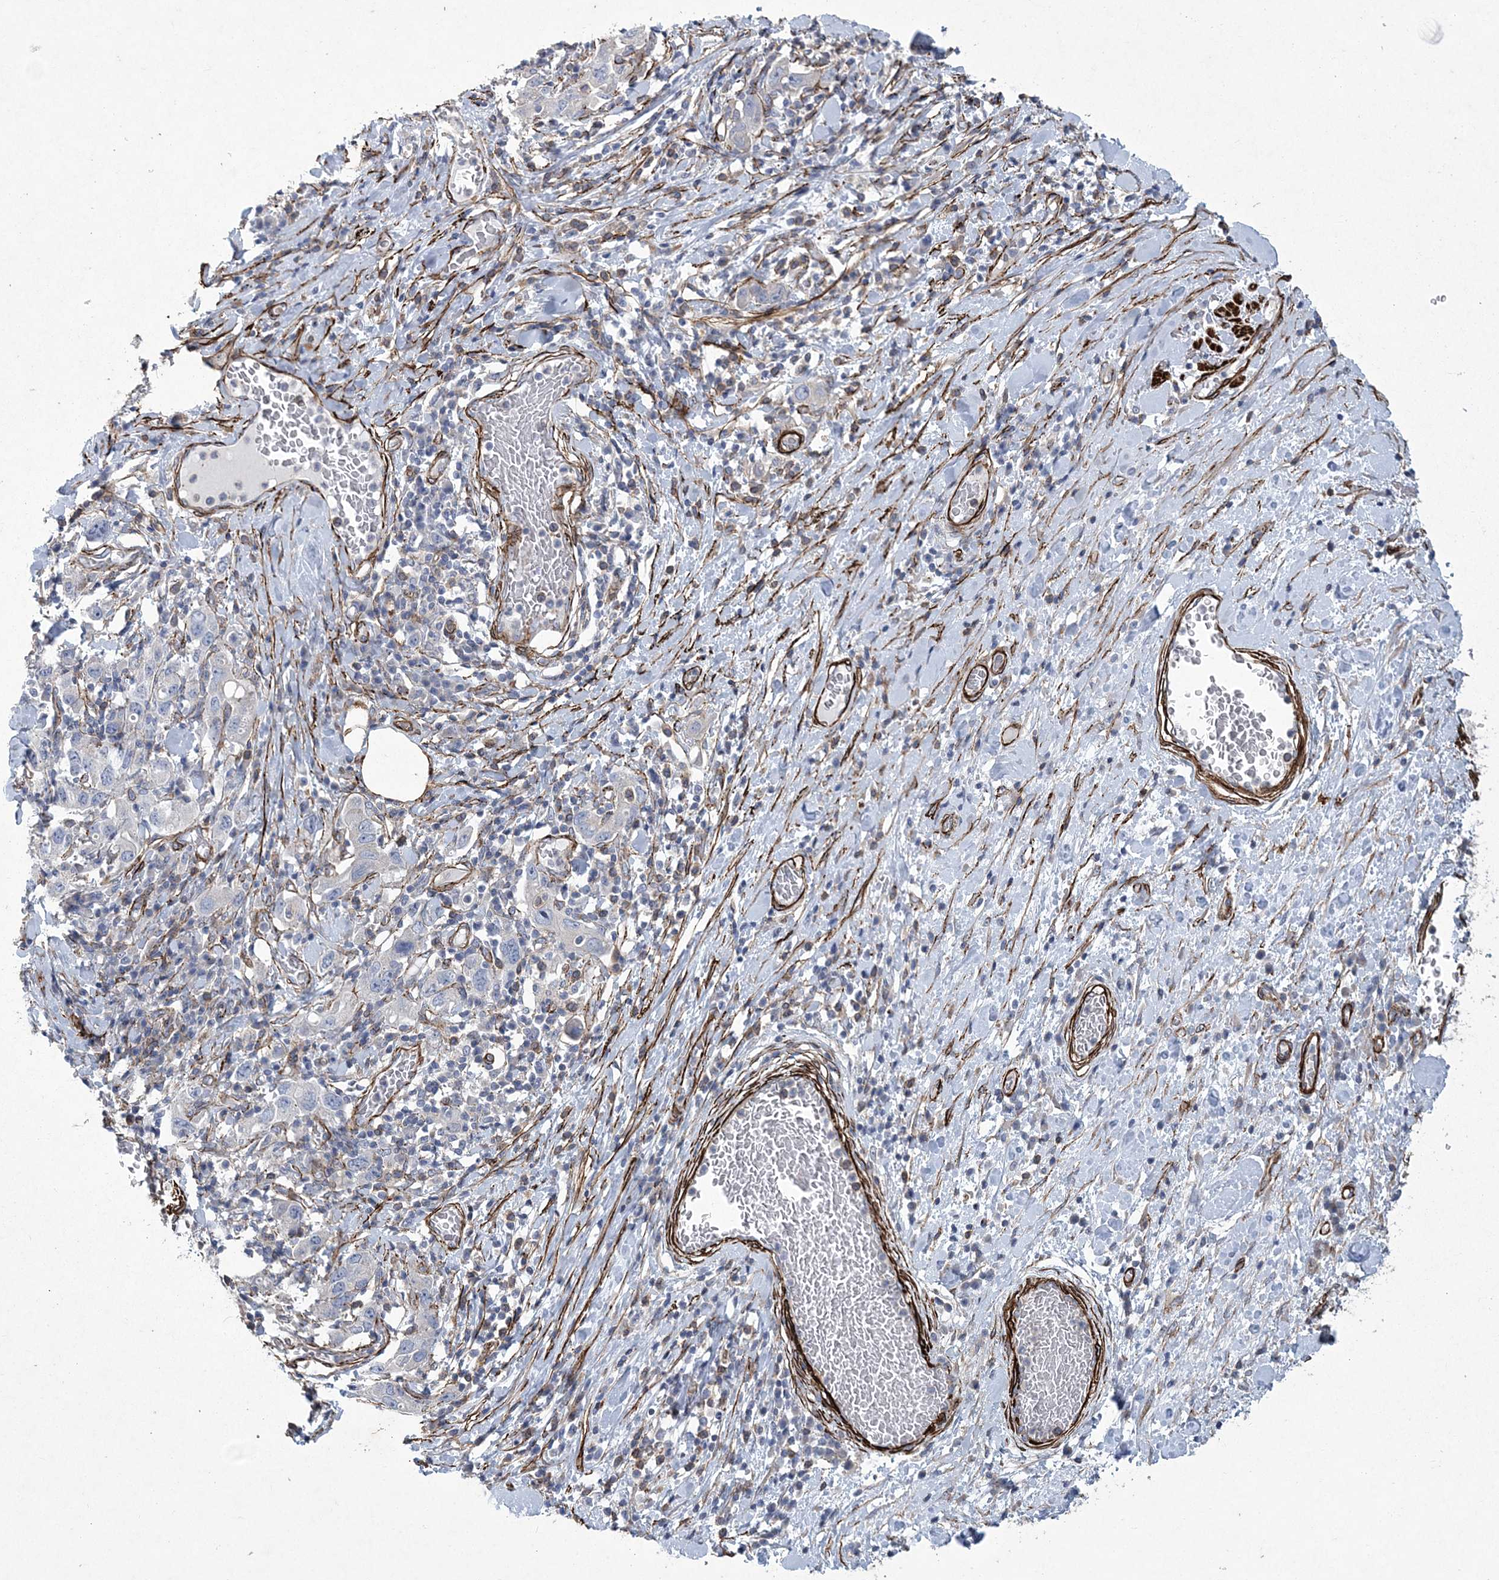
{"staining": {"intensity": "negative", "quantity": "none", "location": "none"}, "tissue": "stomach cancer", "cell_type": "Tumor cells", "image_type": "cancer", "snomed": [{"axis": "morphology", "description": "Adenocarcinoma, NOS"}, {"axis": "topography", "description": "Stomach, upper"}], "caption": "The photomicrograph exhibits no staining of tumor cells in stomach adenocarcinoma.", "gene": "ARSJ", "patient": {"sex": "male", "age": 62}}